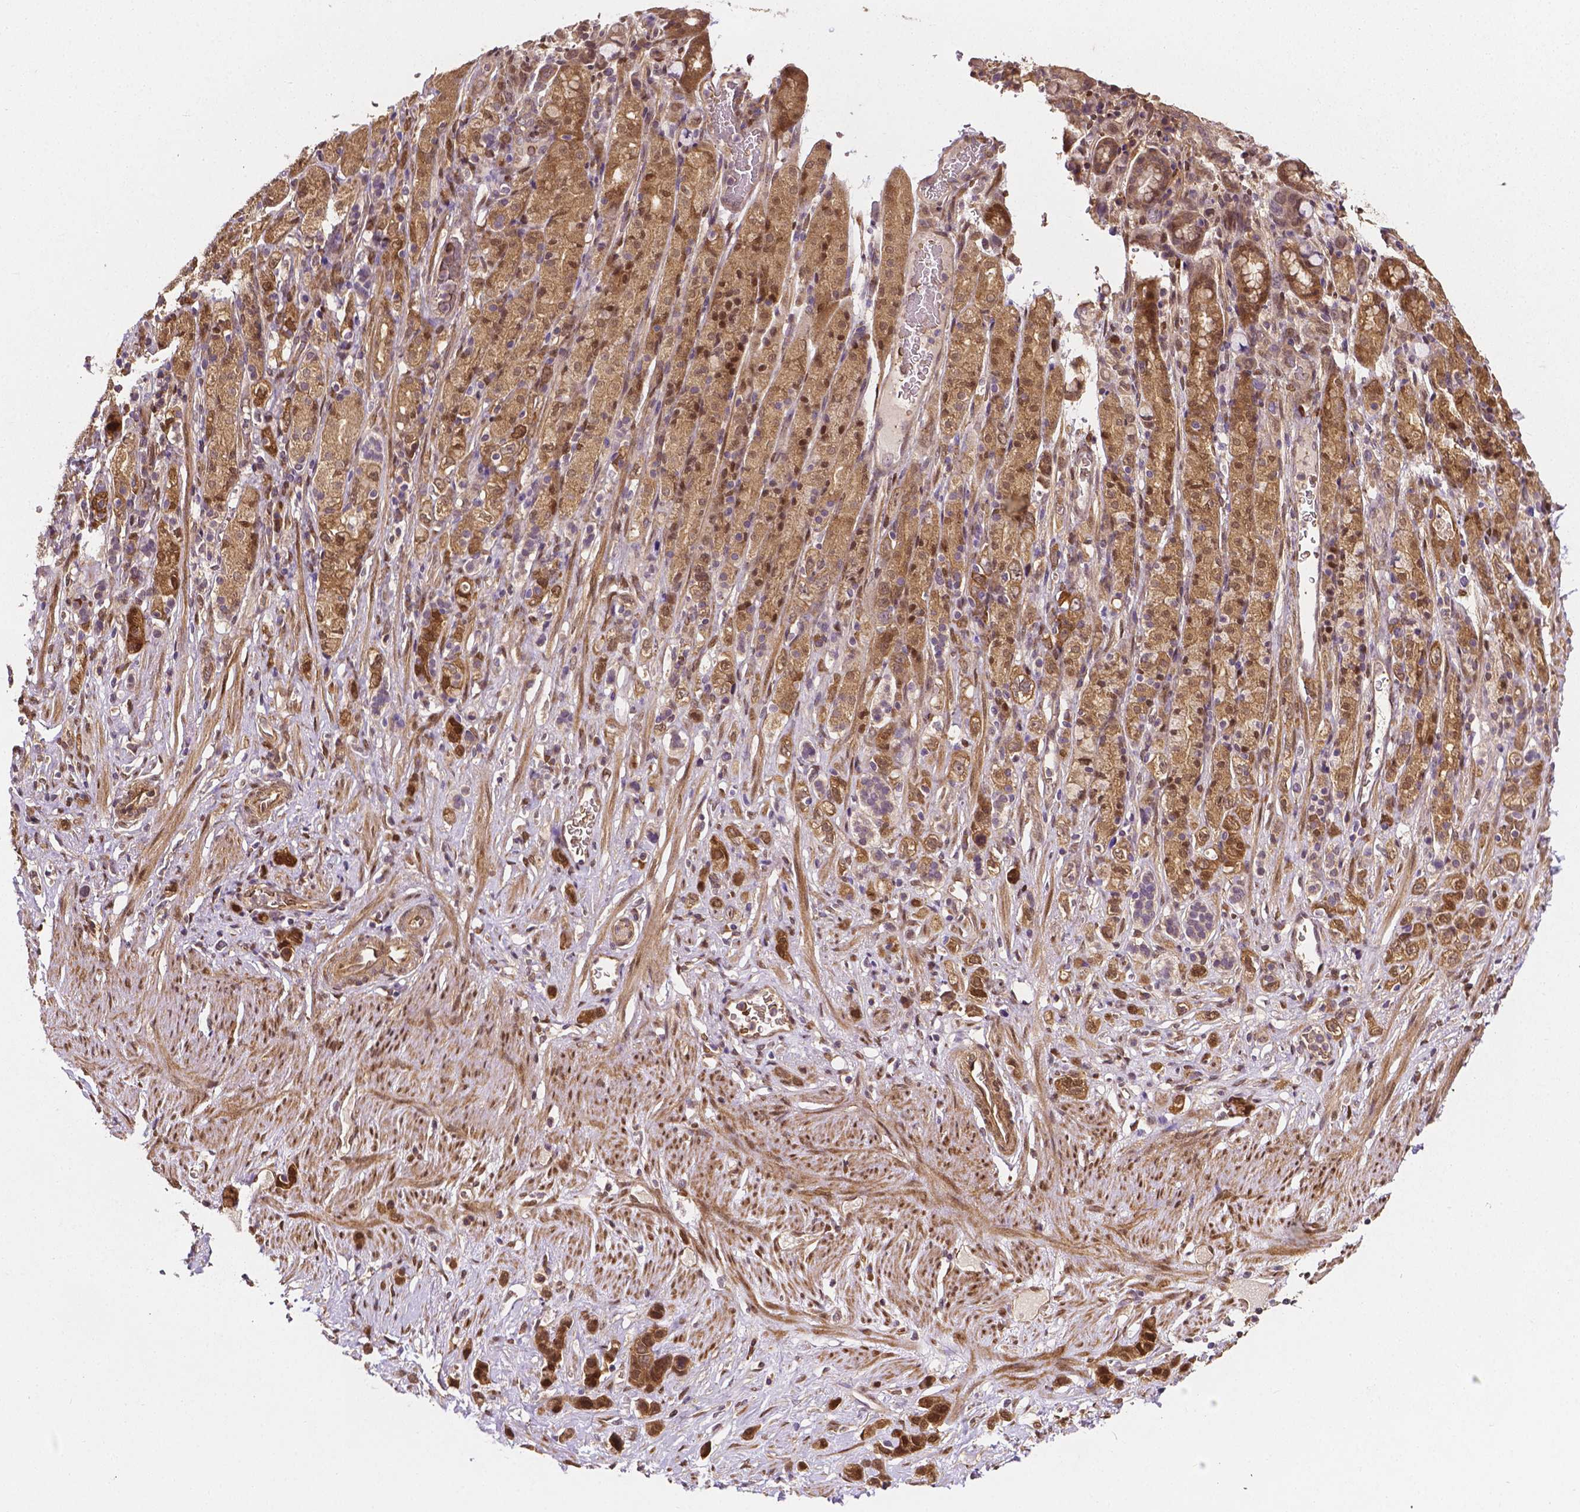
{"staining": {"intensity": "moderate", "quantity": ">75%", "location": "cytoplasmic/membranous,nuclear"}, "tissue": "stomach cancer", "cell_type": "Tumor cells", "image_type": "cancer", "snomed": [{"axis": "morphology", "description": "Adenocarcinoma, NOS"}, {"axis": "topography", "description": "Stomach"}], "caption": "Immunohistochemical staining of human adenocarcinoma (stomach) shows medium levels of moderate cytoplasmic/membranous and nuclear expression in about >75% of tumor cells.", "gene": "YAP1", "patient": {"sex": "female", "age": 65}}